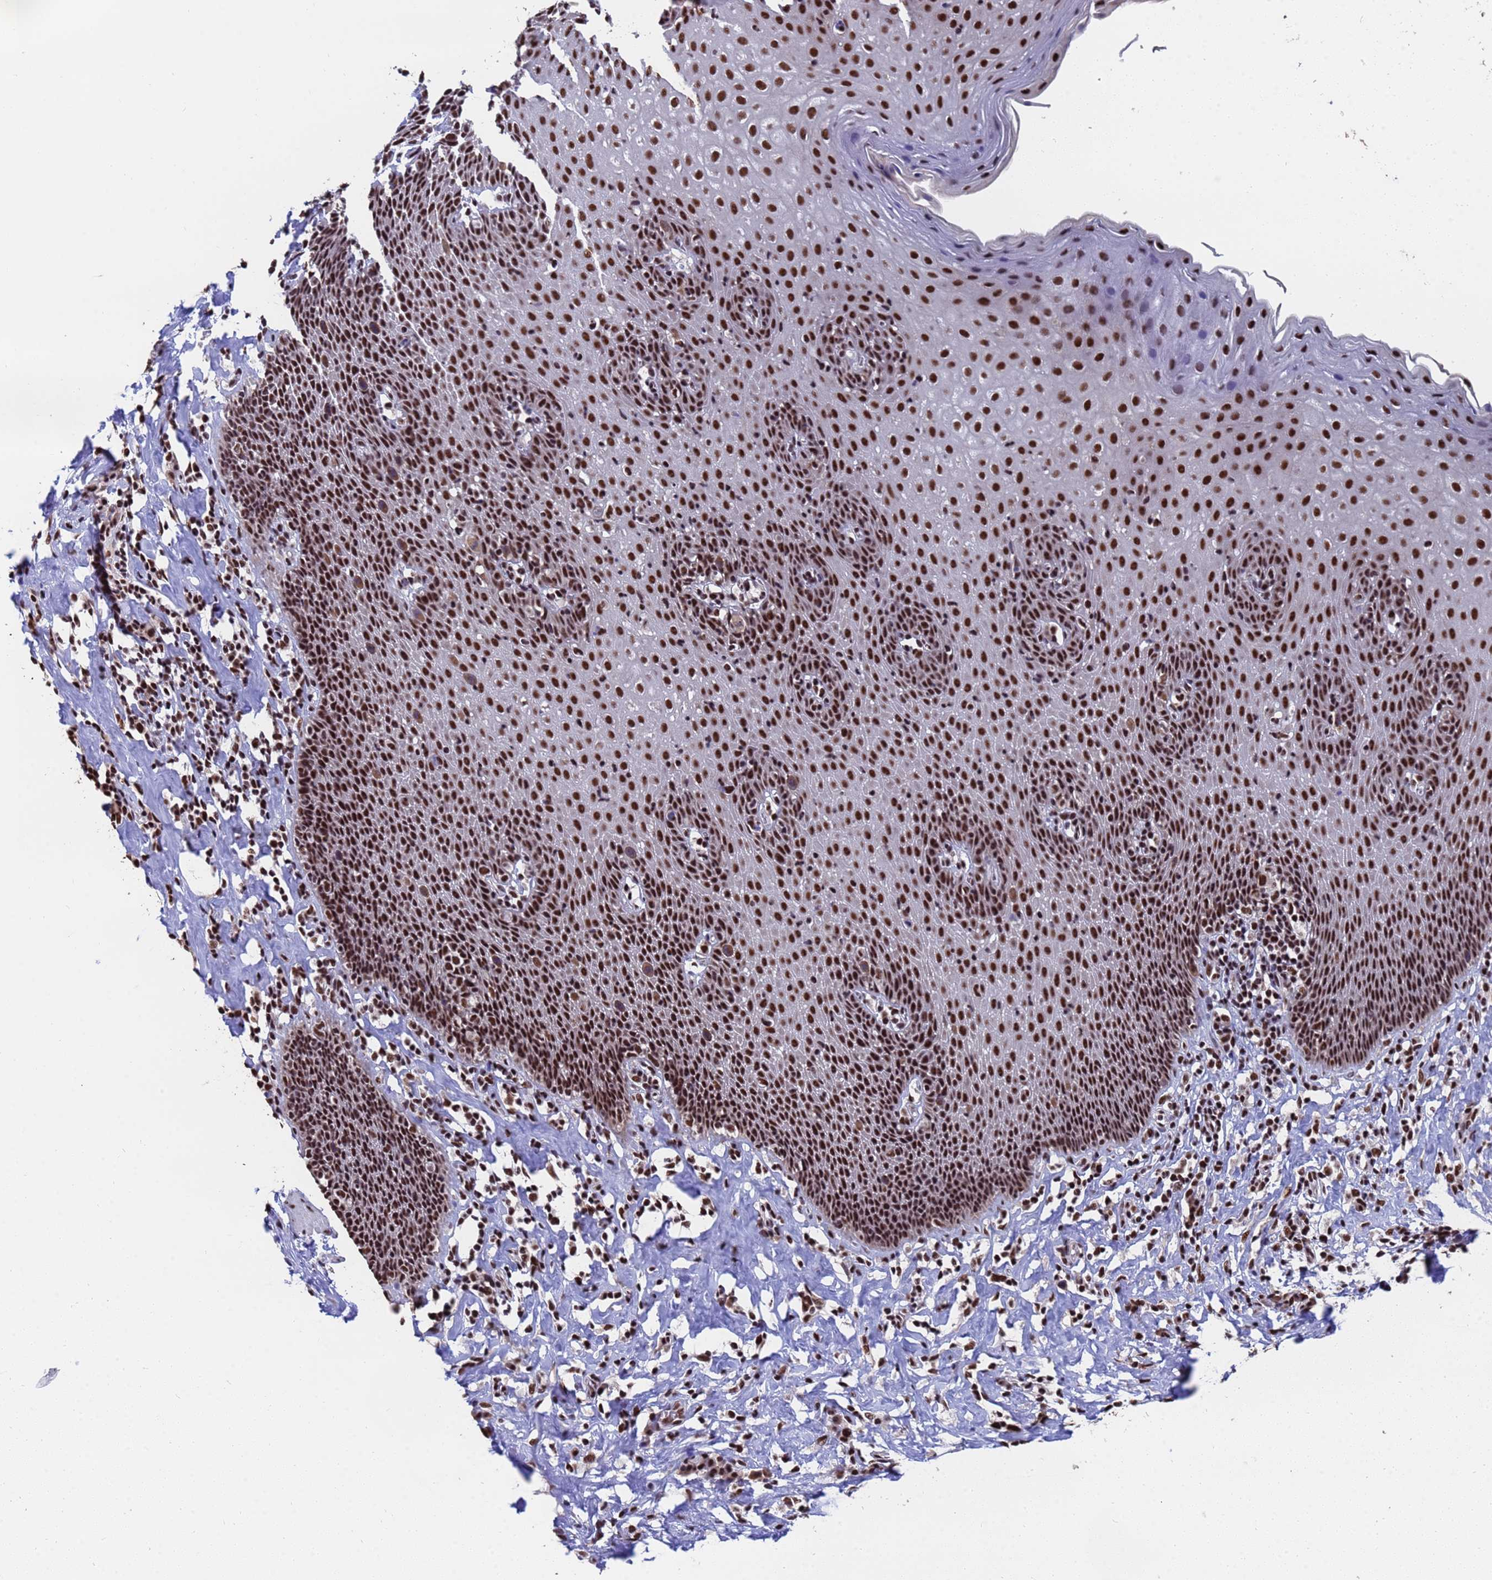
{"staining": {"intensity": "strong", "quantity": ">75%", "location": "nuclear"}, "tissue": "esophagus", "cell_type": "Squamous epithelial cells", "image_type": "normal", "snomed": [{"axis": "morphology", "description": "Normal tissue, NOS"}, {"axis": "topography", "description": "Esophagus"}], "caption": "Immunohistochemistry of unremarkable human esophagus demonstrates high levels of strong nuclear expression in about >75% of squamous epithelial cells.", "gene": "SF3B2", "patient": {"sex": "female", "age": 61}}